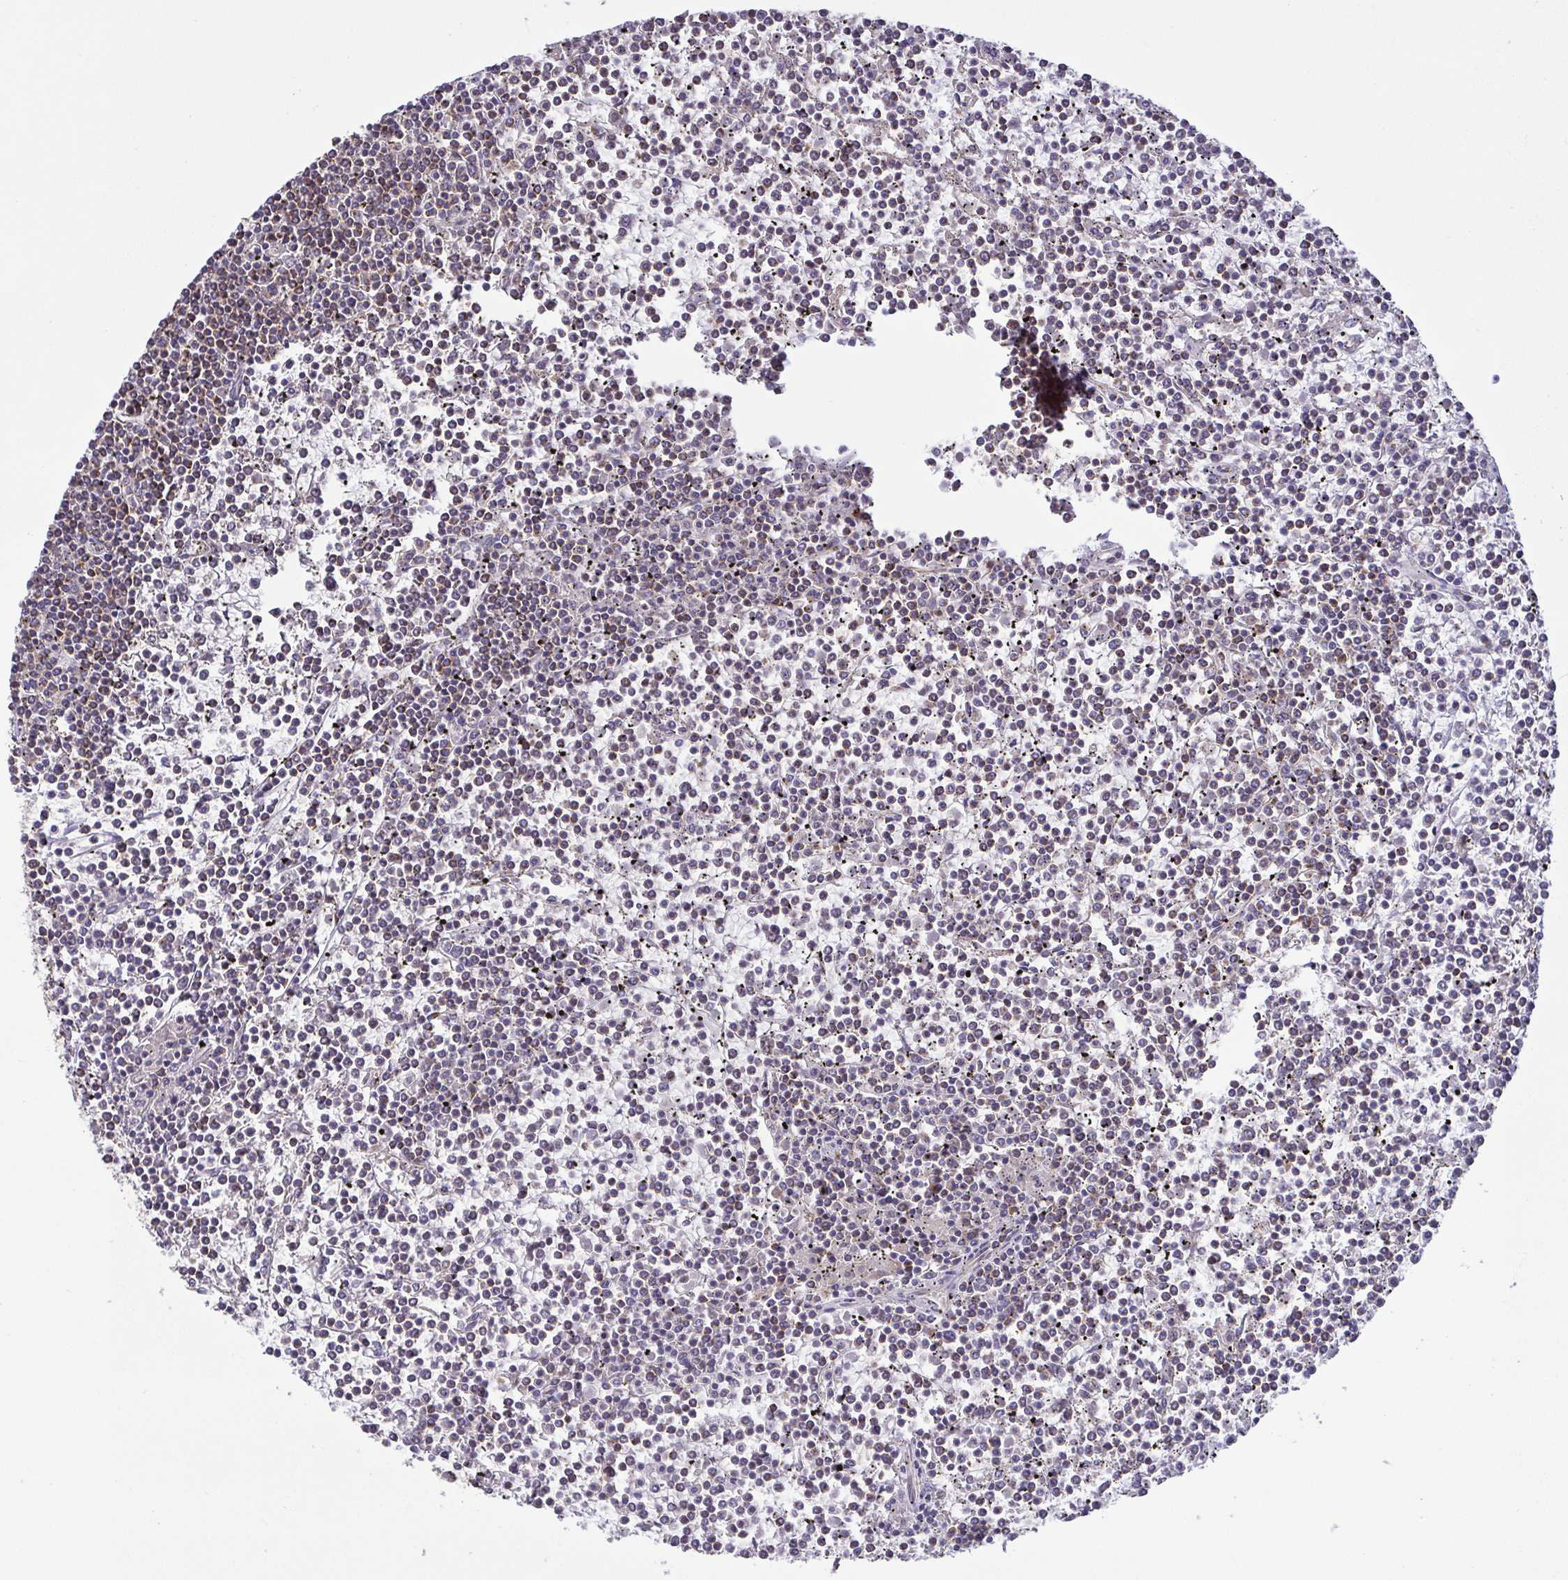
{"staining": {"intensity": "weak", "quantity": "25%-75%", "location": "cytoplasmic/membranous"}, "tissue": "lymphoma", "cell_type": "Tumor cells", "image_type": "cancer", "snomed": [{"axis": "morphology", "description": "Malignant lymphoma, non-Hodgkin's type, Low grade"}, {"axis": "topography", "description": "Spleen"}], "caption": "Immunohistochemical staining of human lymphoma shows weak cytoplasmic/membranous protein expression in about 25%-75% of tumor cells.", "gene": "OSBPL7", "patient": {"sex": "female", "age": 19}}